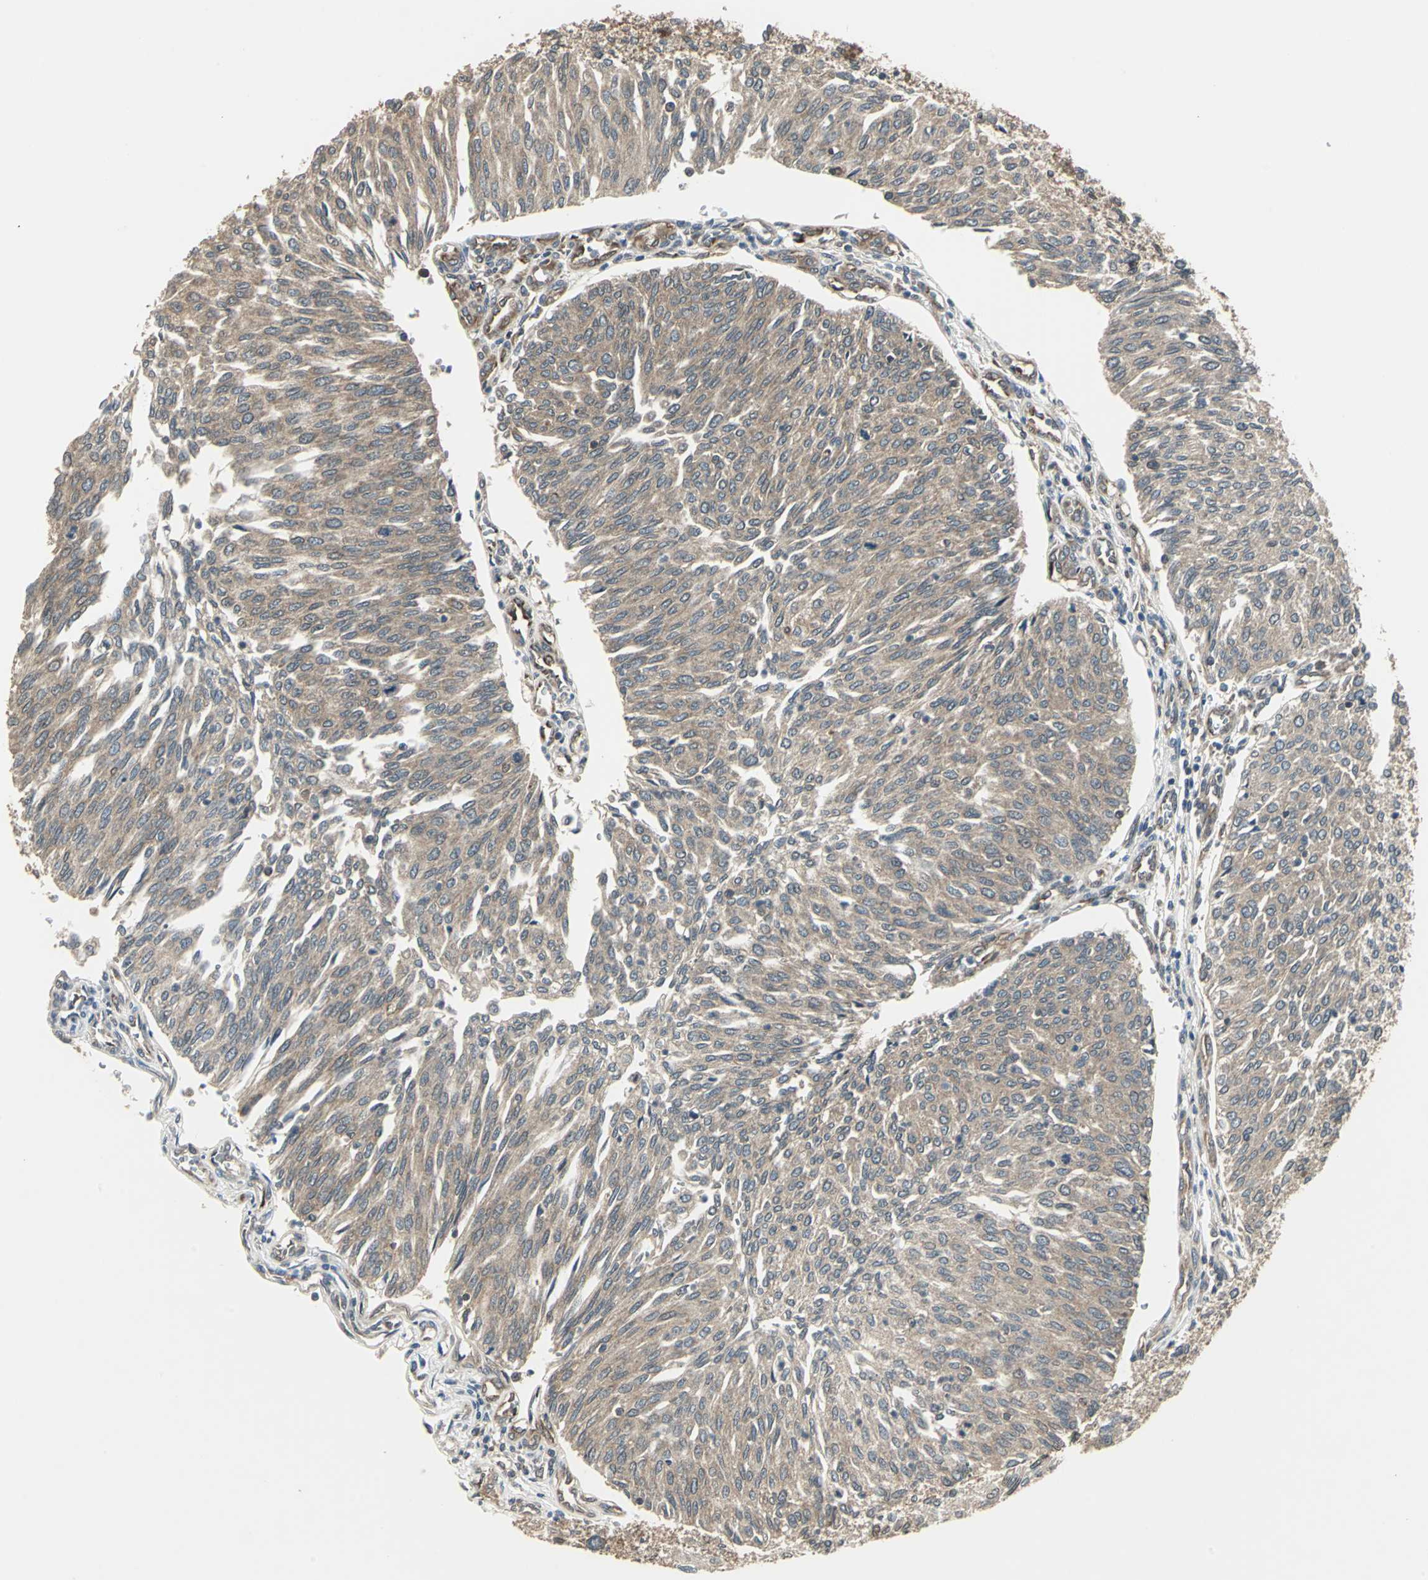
{"staining": {"intensity": "moderate", "quantity": ">75%", "location": "cytoplasmic/membranous"}, "tissue": "urothelial cancer", "cell_type": "Tumor cells", "image_type": "cancer", "snomed": [{"axis": "morphology", "description": "Urothelial carcinoma, Low grade"}, {"axis": "topography", "description": "Urinary bladder"}], "caption": "An image showing moderate cytoplasmic/membranous positivity in approximately >75% of tumor cells in urothelial cancer, as visualized by brown immunohistochemical staining.", "gene": "PFDN1", "patient": {"sex": "female", "age": 79}}